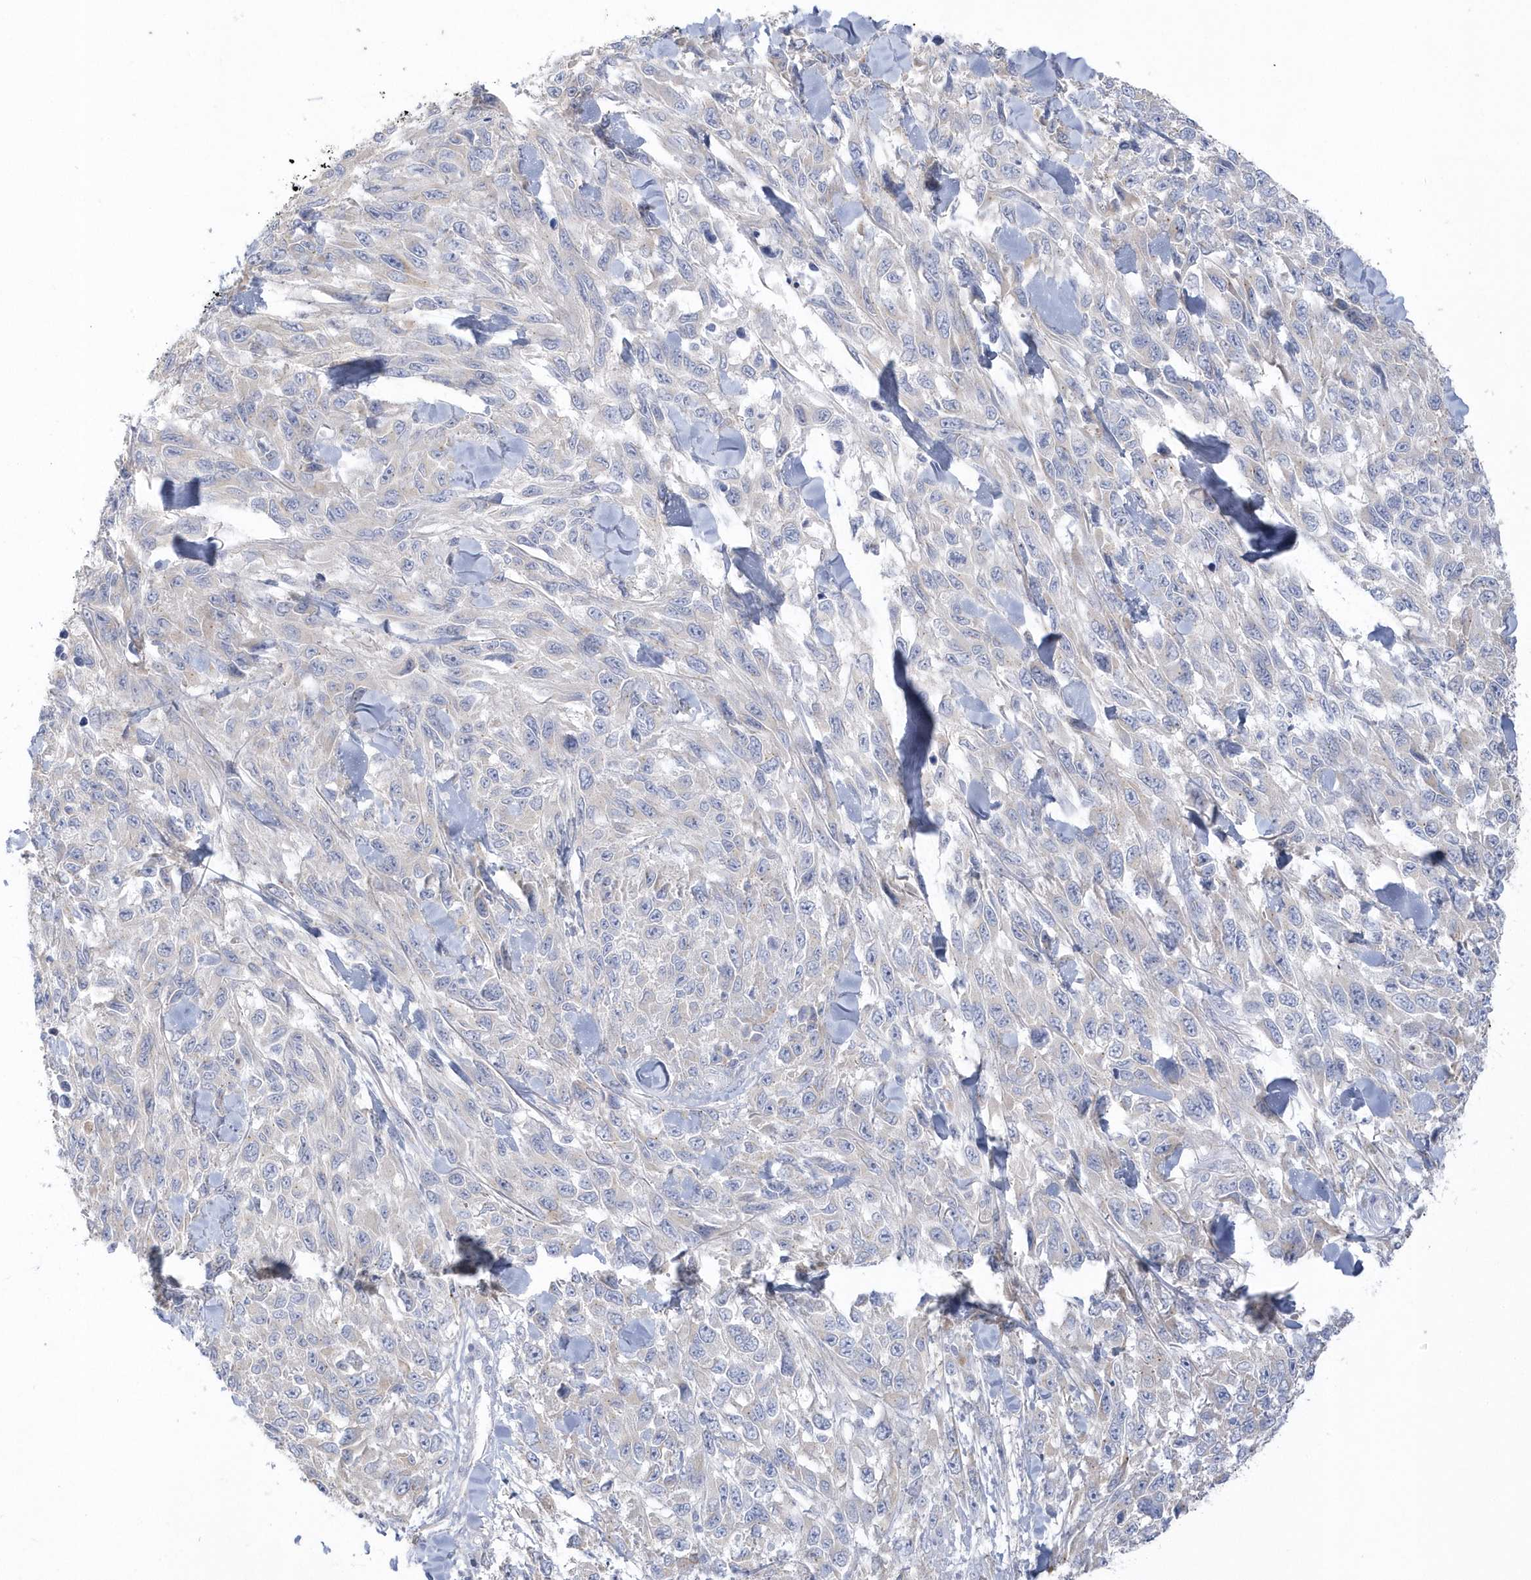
{"staining": {"intensity": "negative", "quantity": "none", "location": "none"}, "tissue": "melanoma", "cell_type": "Tumor cells", "image_type": "cancer", "snomed": [{"axis": "morphology", "description": "Malignant melanoma, NOS"}, {"axis": "topography", "description": "Skin"}], "caption": "Immunohistochemistry (IHC) micrograph of melanoma stained for a protein (brown), which shows no positivity in tumor cells.", "gene": "SEMA3D", "patient": {"sex": "female", "age": 96}}